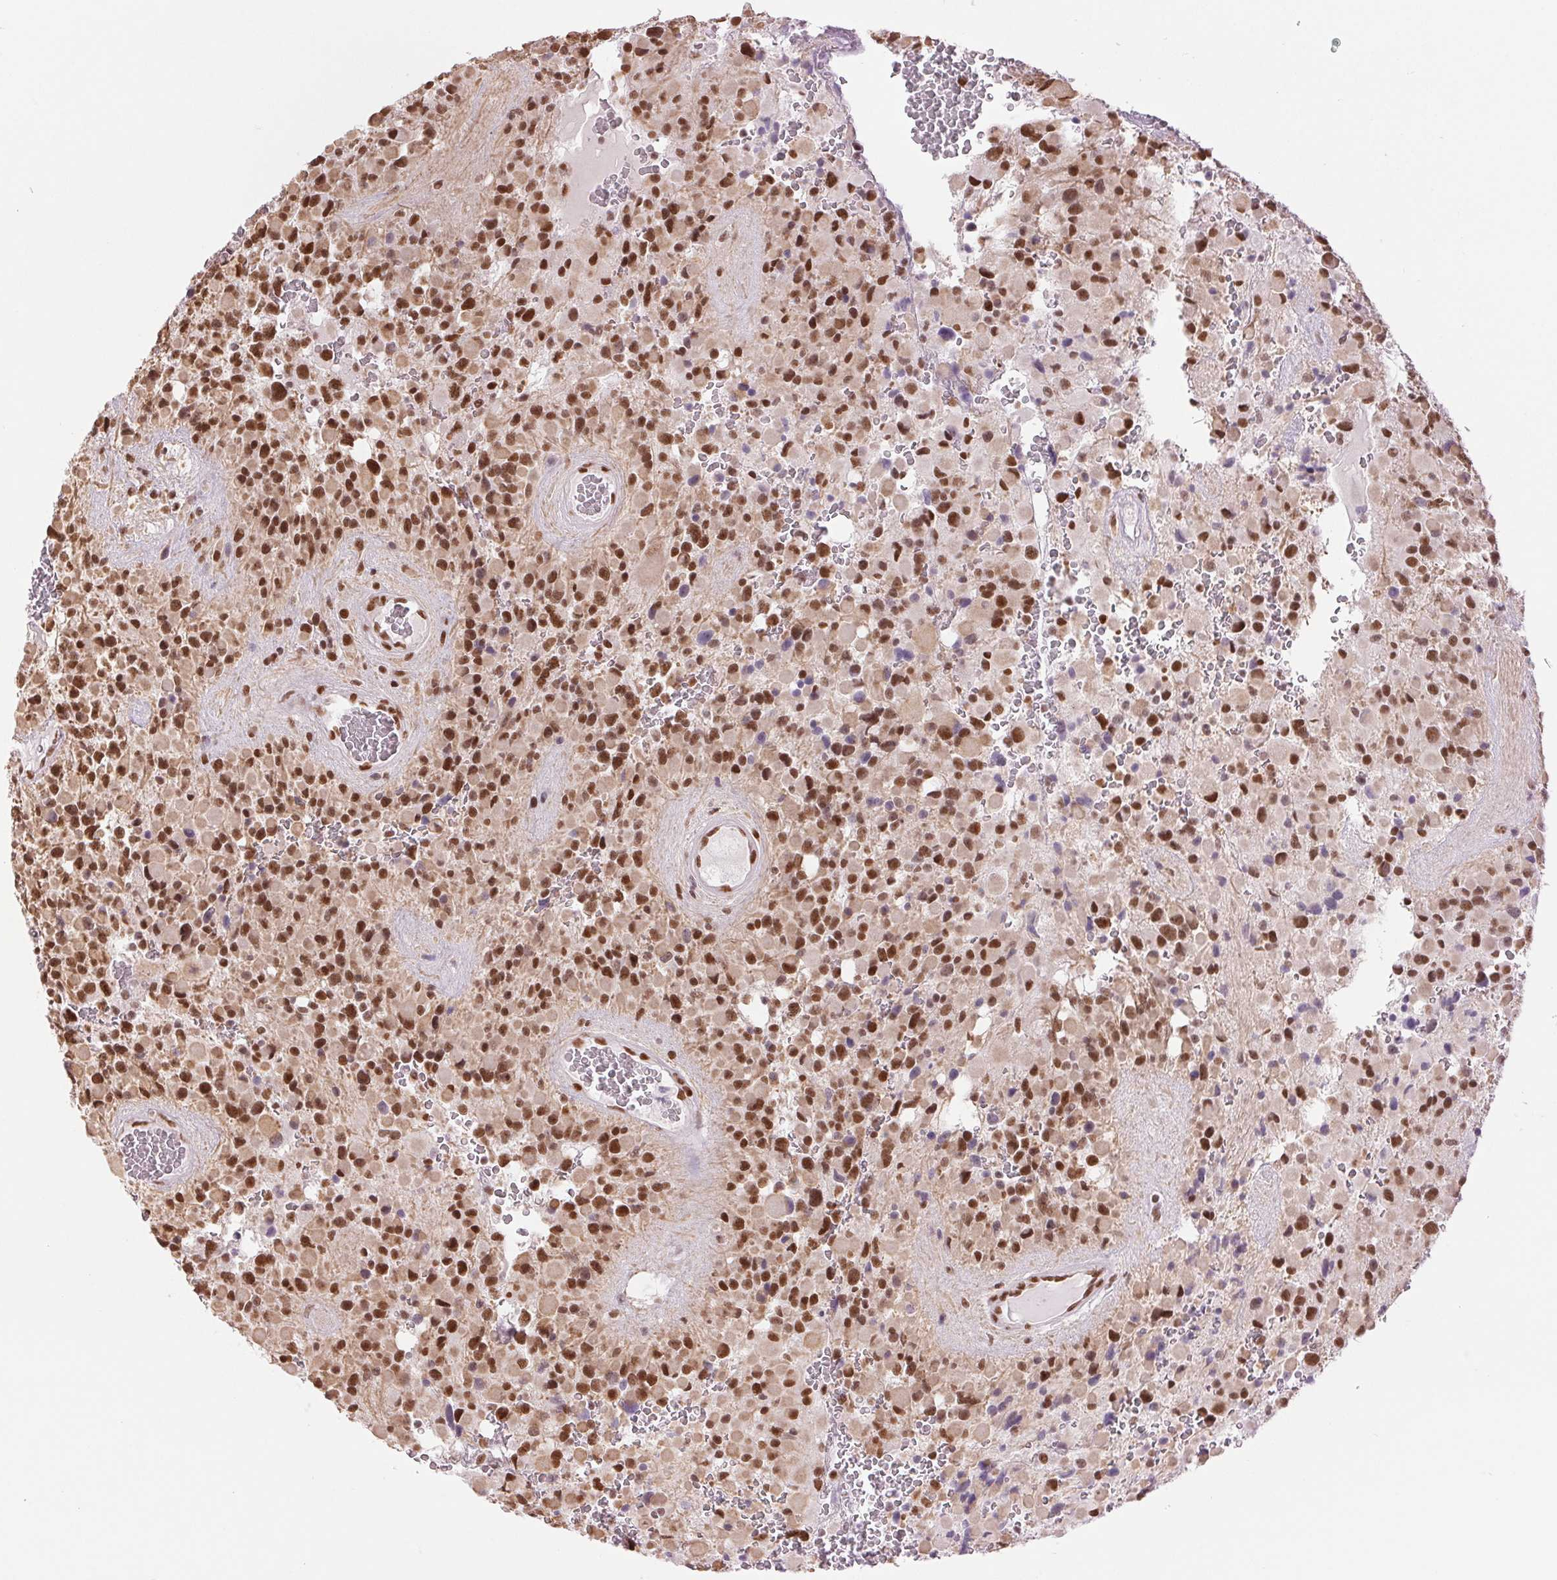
{"staining": {"intensity": "moderate", "quantity": ">75%", "location": "nuclear"}, "tissue": "glioma", "cell_type": "Tumor cells", "image_type": "cancer", "snomed": [{"axis": "morphology", "description": "Glioma, malignant, High grade"}, {"axis": "topography", "description": "Brain"}], "caption": "High-grade glioma (malignant) was stained to show a protein in brown. There is medium levels of moderate nuclear expression in approximately >75% of tumor cells.", "gene": "ZFR2", "patient": {"sex": "female", "age": 40}}